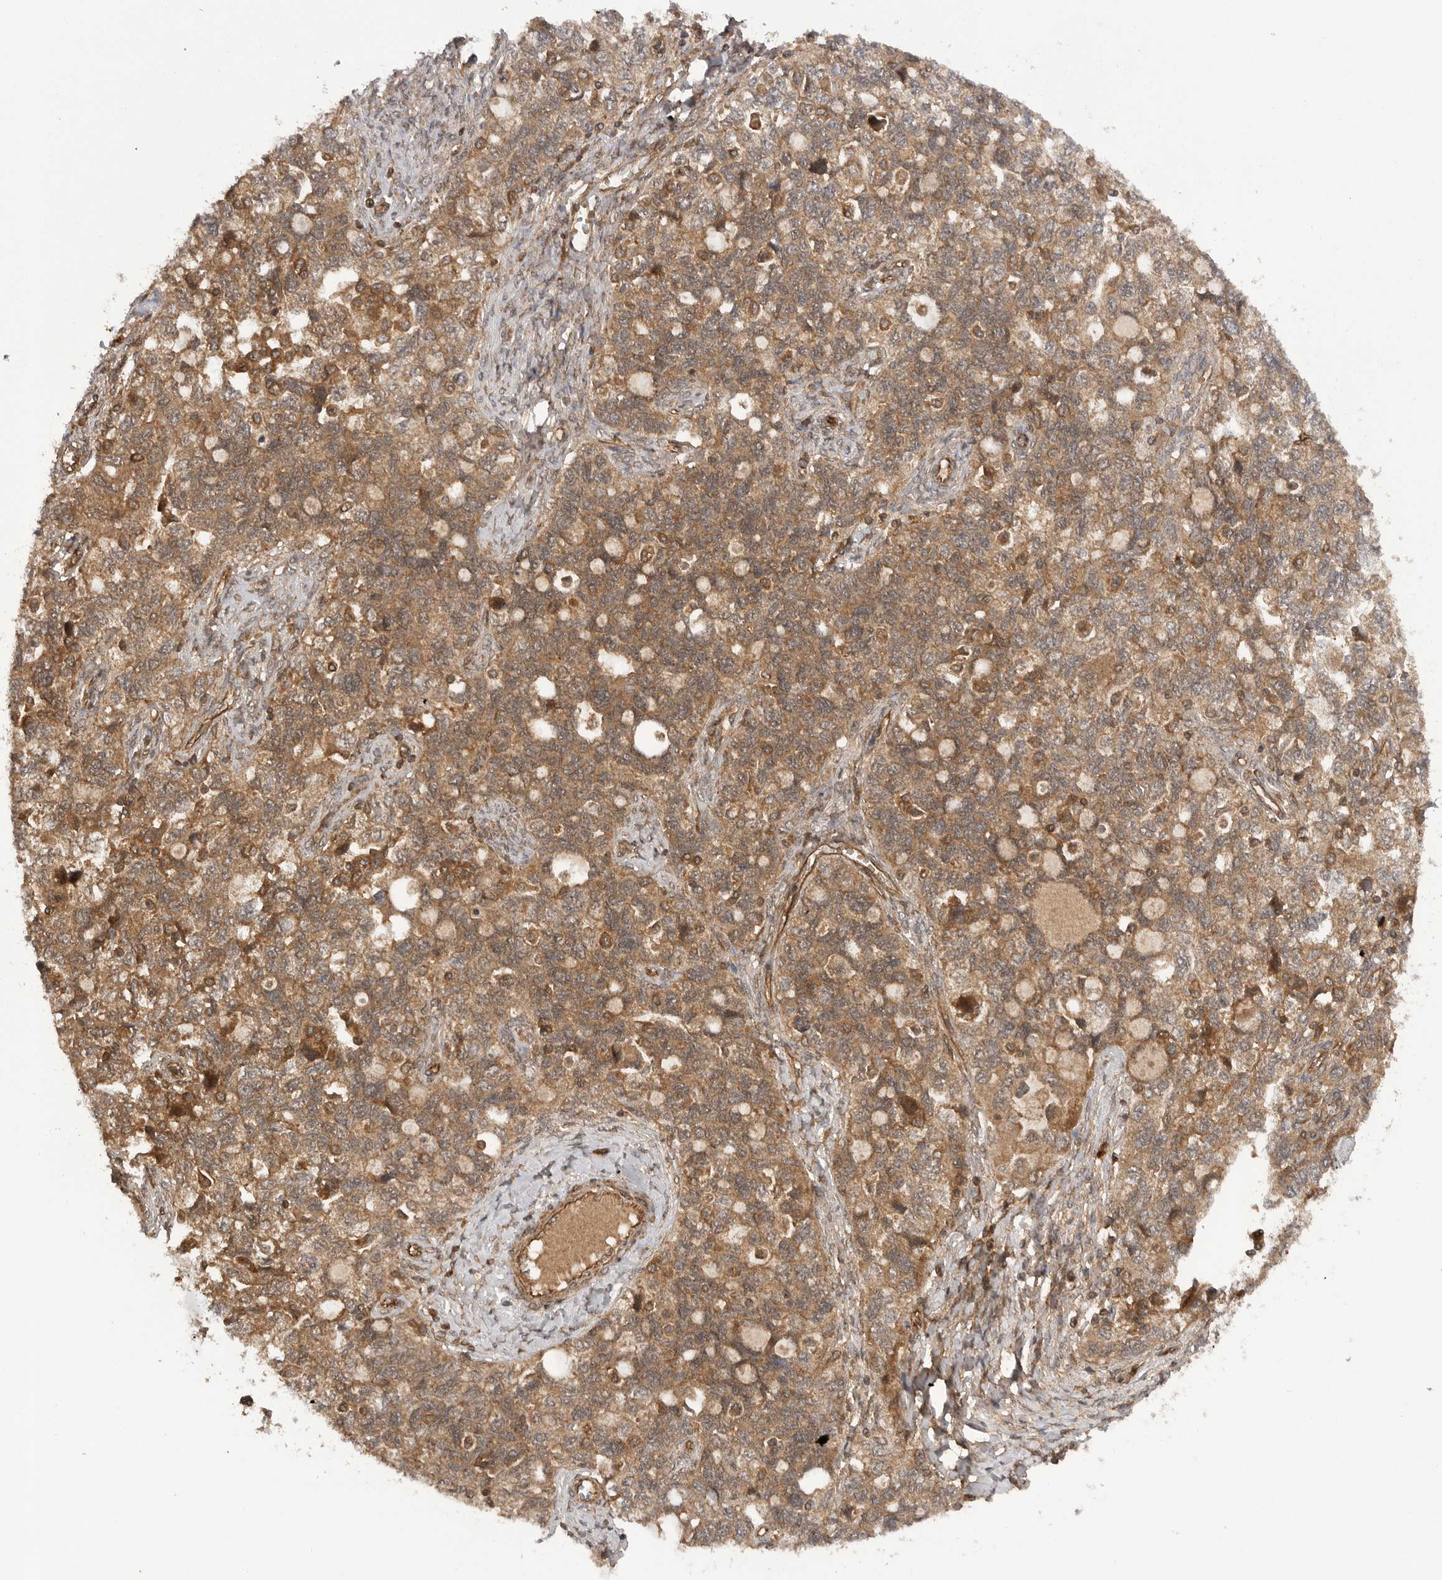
{"staining": {"intensity": "moderate", "quantity": ">75%", "location": "cytoplasmic/membranous"}, "tissue": "ovarian cancer", "cell_type": "Tumor cells", "image_type": "cancer", "snomed": [{"axis": "morphology", "description": "Carcinoma, NOS"}, {"axis": "morphology", "description": "Cystadenocarcinoma, serous, NOS"}, {"axis": "topography", "description": "Ovary"}], "caption": "Brown immunohistochemical staining in human ovarian cancer reveals moderate cytoplasmic/membranous staining in approximately >75% of tumor cells. (Brightfield microscopy of DAB IHC at high magnification).", "gene": "PRDX4", "patient": {"sex": "female", "age": 69}}